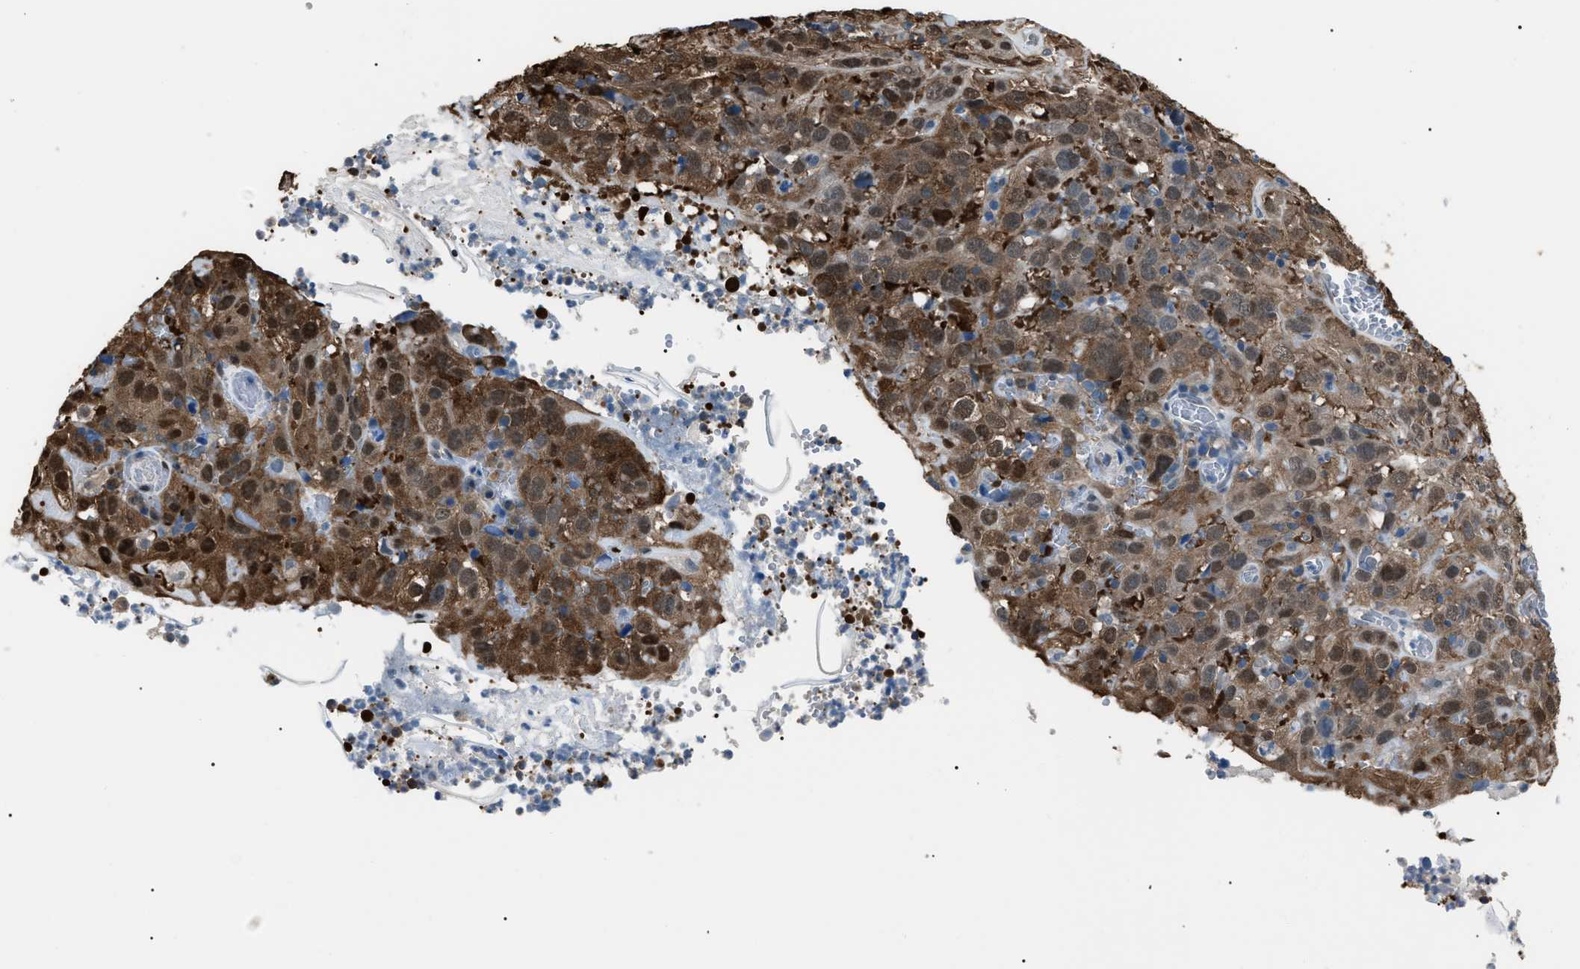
{"staining": {"intensity": "moderate", "quantity": ">75%", "location": "cytoplasmic/membranous,nuclear"}, "tissue": "cervical cancer", "cell_type": "Tumor cells", "image_type": "cancer", "snomed": [{"axis": "morphology", "description": "Squamous cell carcinoma, NOS"}, {"axis": "topography", "description": "Cervix"}], "caption": "A photomicrograph showing moderate cytoplasmic/membranous and nuclear staining in about >75% of tumor cells in cervical cancer (squamous cell carcinoma), as visualized by brown immunohistochemical staining.", "gene": "PDCD5", "patient": {"sex": "female", "age": 32}}